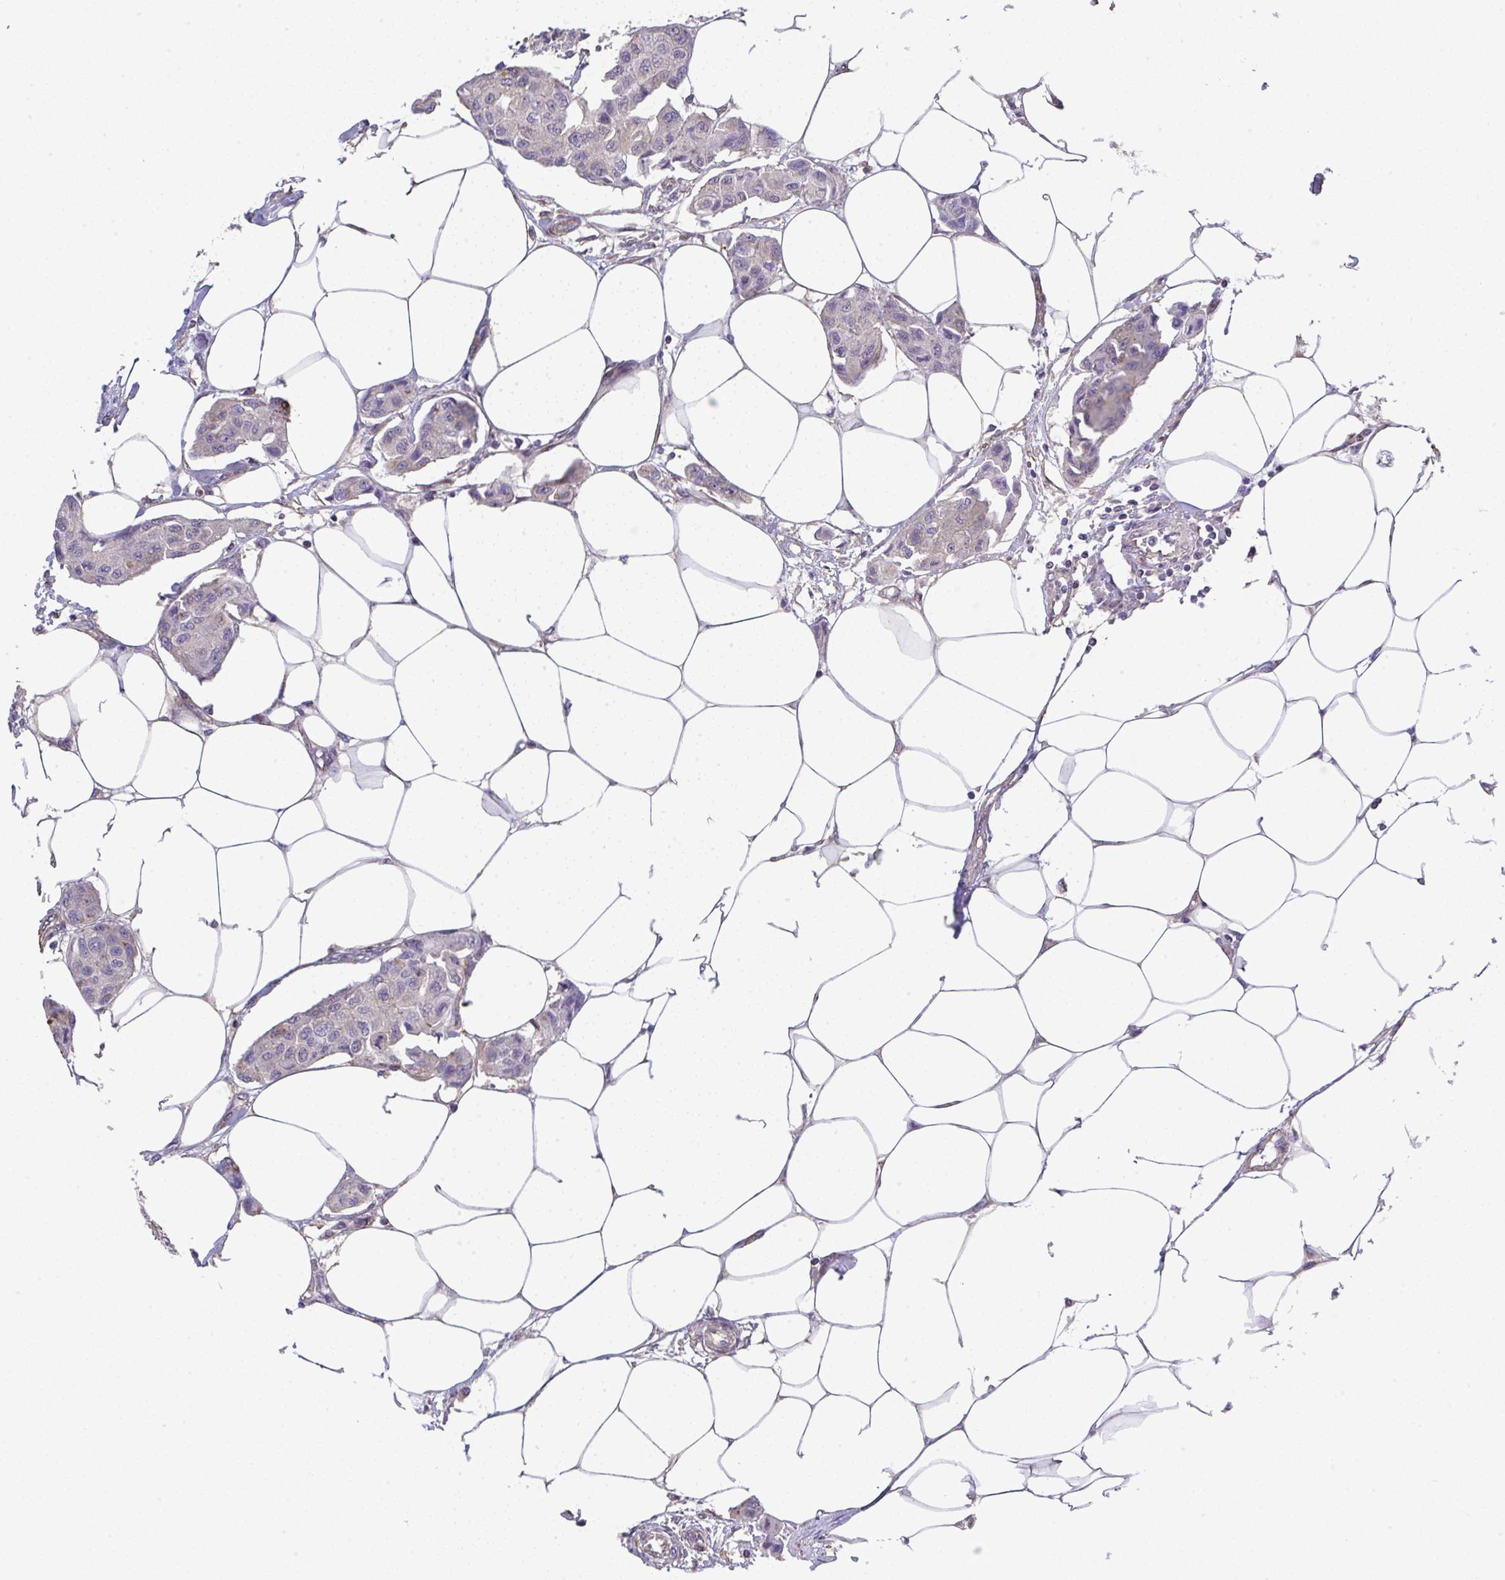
{"staining": {"intensity": "negative", "quantity": "none", "location": "none"}, "tissue": "breast cancer", "cell_type": "Tumor cells", "image_type": "cancer", "snomed": [{"axis": "morphology", "description": "Duct carcinoma"}, {"axis": "topography", "description": "Breast"}, {"axis": "topography", "description": "Lymph node"}], "caption": "This is a micrograph of IHC staining of breast cancer, which shows no positivity in tumor cells.", "gene": "RUNDC3B", "patient": {"sex": "female", "age": 80}}